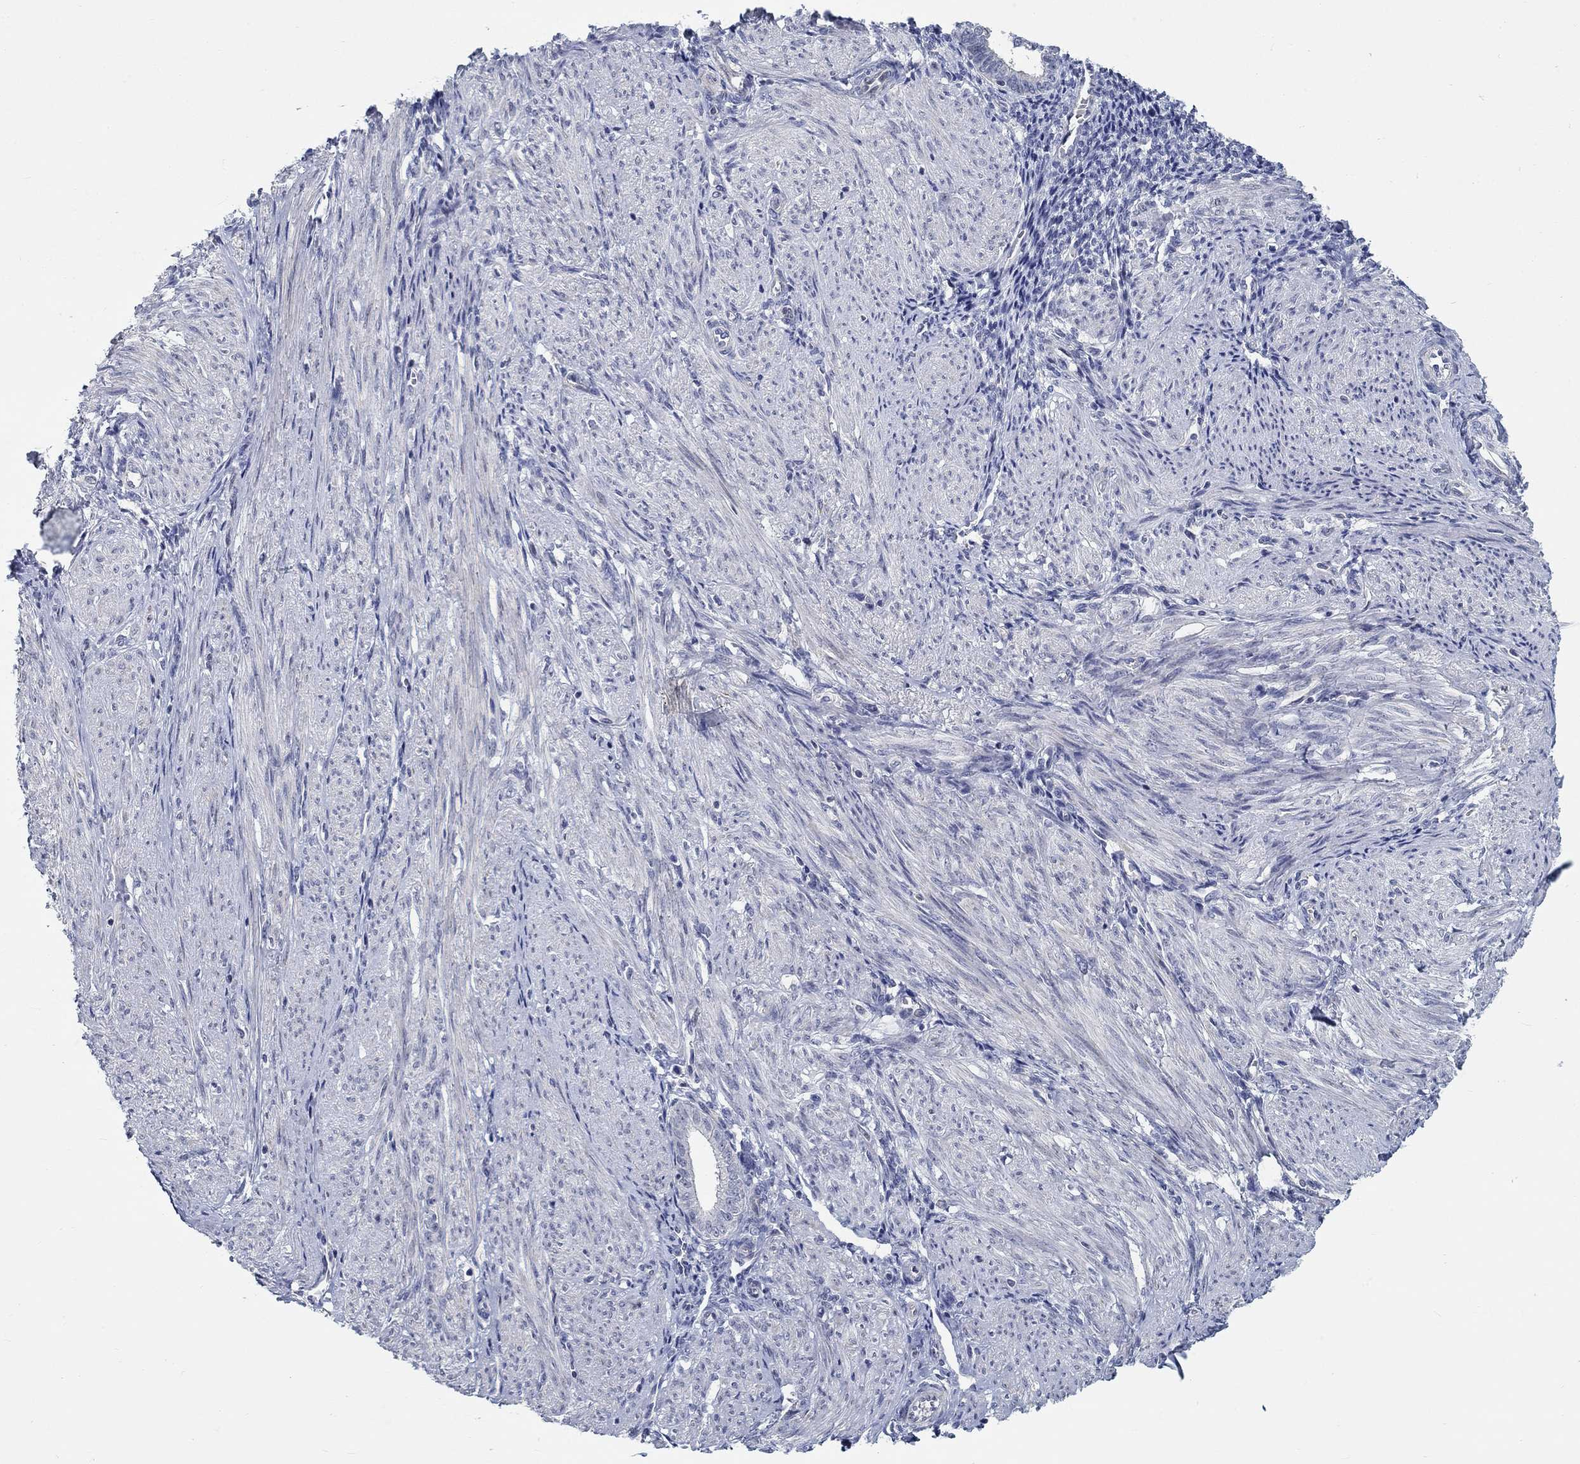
{"staining": {"intensity": "negative", "quantity": "none", "location": "none"}, "tissue": "endometrium", "cell_type": "Cells in endometrial stroma", "image_type": "normal", "snomed": [{"axis": "morphology", "description": "Normal tissue, NOS"}, {"axis": "topography", "description": "Endometrium"}], "caption": "This micrograph is of normal endometrium stained with IHC to label a protein in brown with the nuclei are counter-stained blue. There is no expression in cells in endometrial stroma. (Brightfield microscopy of DAB immunohistochemistry at high magnification).", "gene": "SMIM18", "patient": {"sex": "female", "age": 37}}